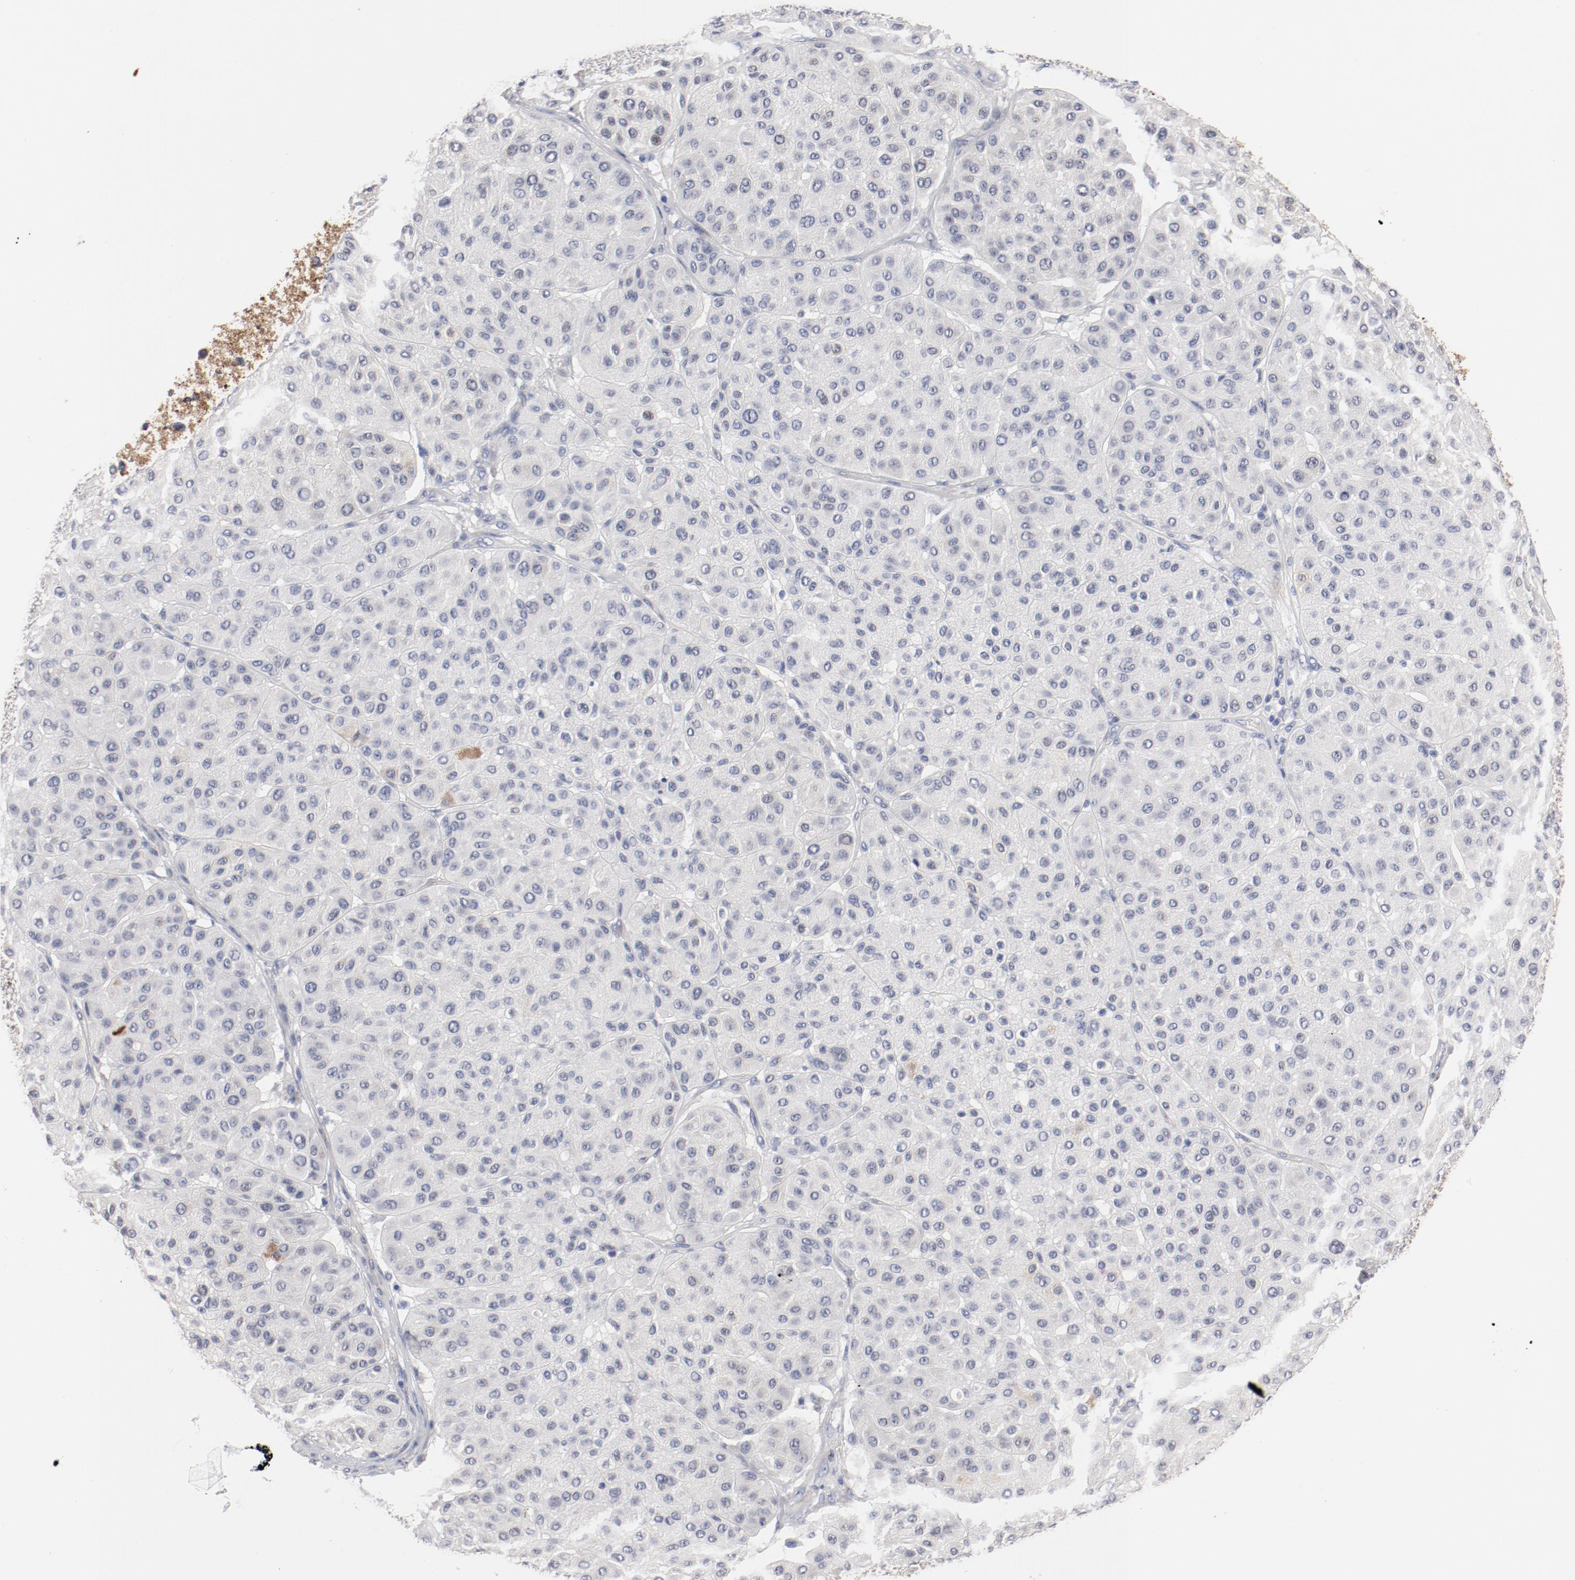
{"staining": {"intensity": "weak", "quantity": "<25%", "location": "cytoplasmic/membranous"}, "tissue": "melanoma", "cell_type": "Tumor cells", "image_type": "cancer", "snomed": [{"axis": "morphology", "description": "Normal tissue, NOS"}, {"axis": "morphology", "description": "Malignant melanoma, Metastatic site"}, {"axis": "topography", "description": "Skin"}], "caption": "Tumor cells show no significant protein expression in melanoma.", "gene": "GPR143", "patient": {"sex": "male", "age": 41}}